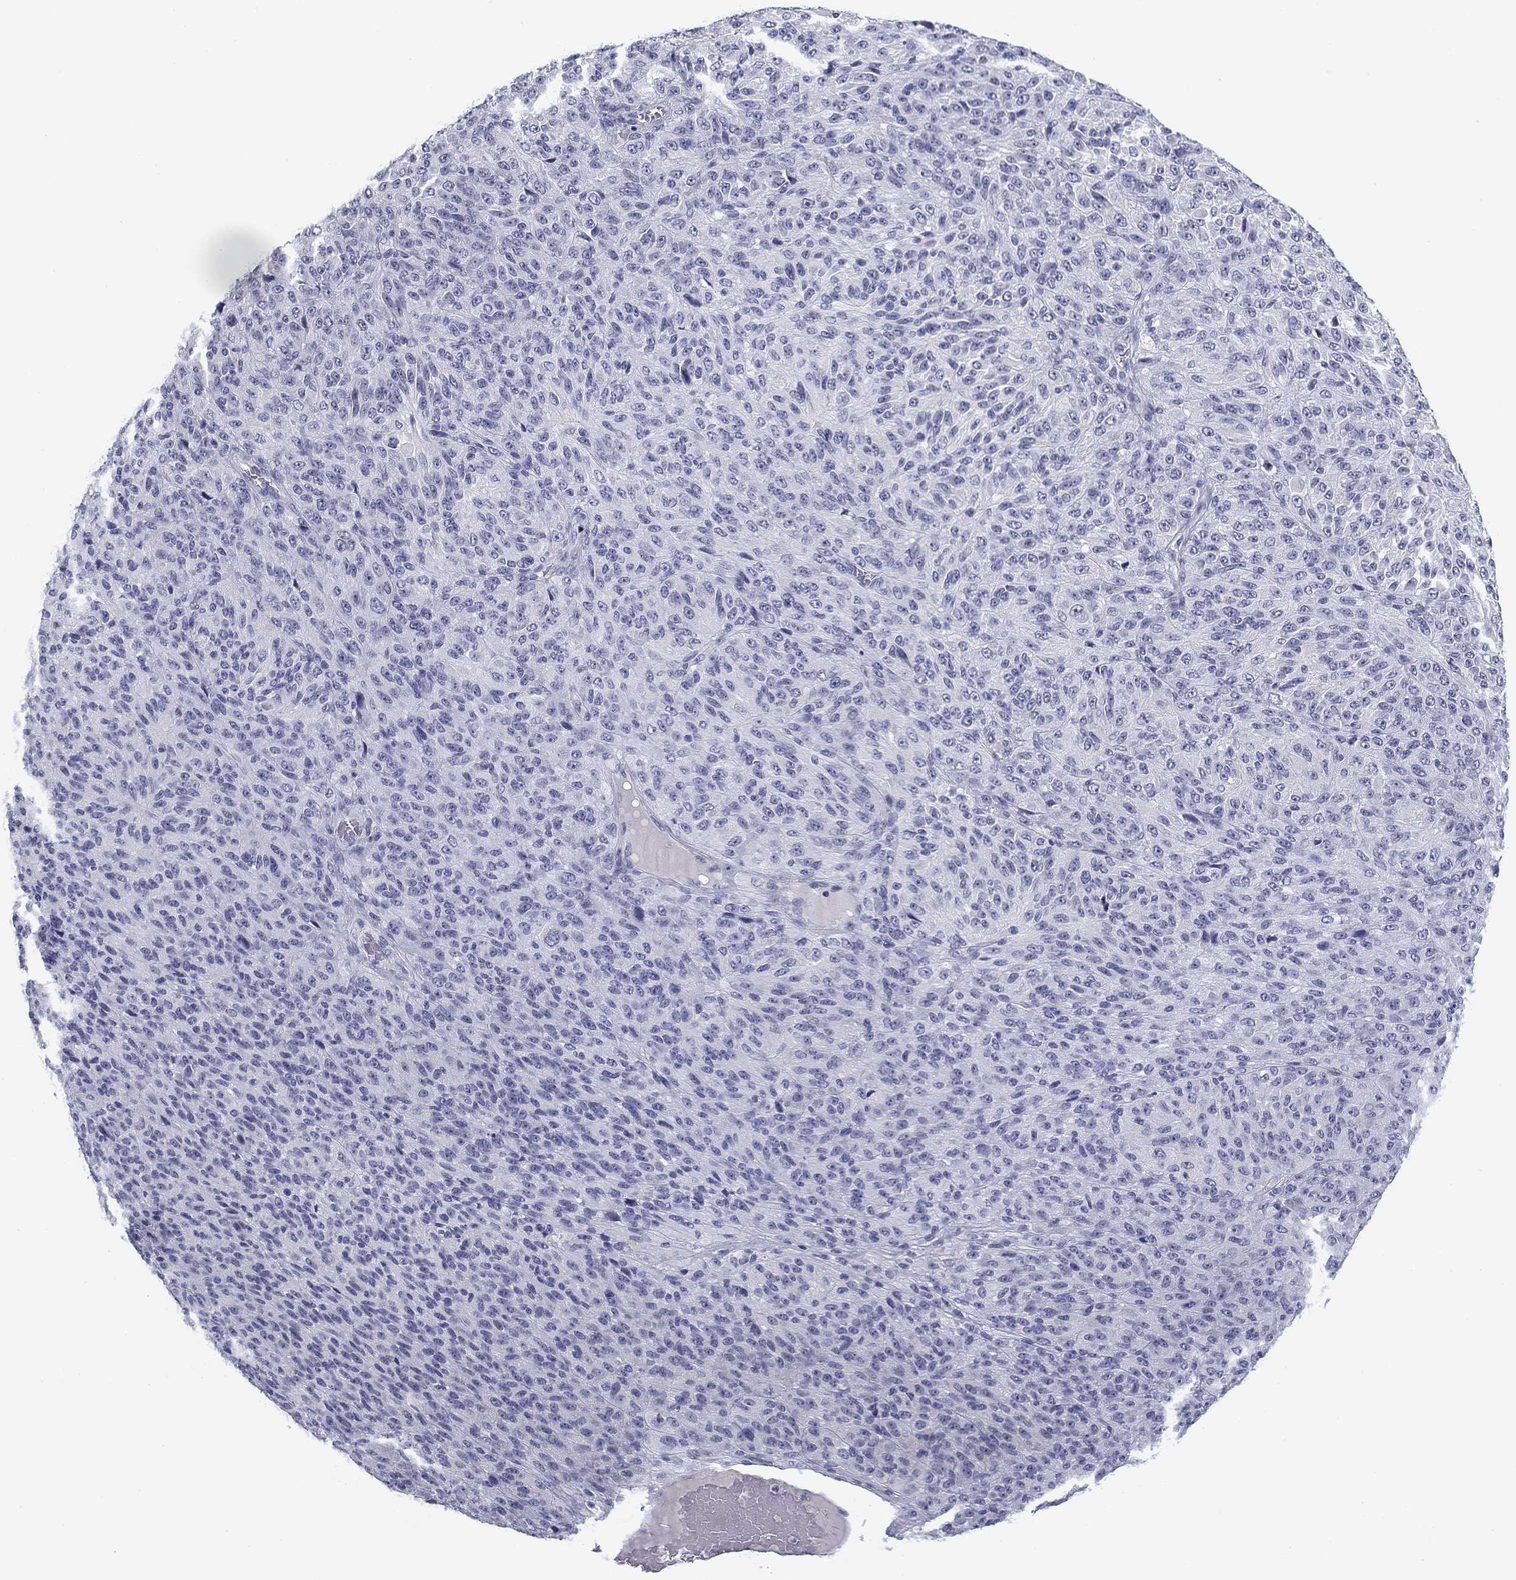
{"staining": {"intensity": "negative", "quantity": "none", "location": "none"}, "tissue": "melanoma", "cell_type": "Tumor cells", "image_type": "cancer", "snomed": [{"axis": "morphology", "description": "Malignant melanoma, Metastatic site"}, {"axis": "topography", "description": "Brain"}], "caption": "There is no significant positivity in tumor cells of melanoma. (DAB (3,3'-diaminobenzidine) IHC with hematoxylin counter stain).", "gene": "PRPH", "patient": {"sex": "female", "age": 56}}